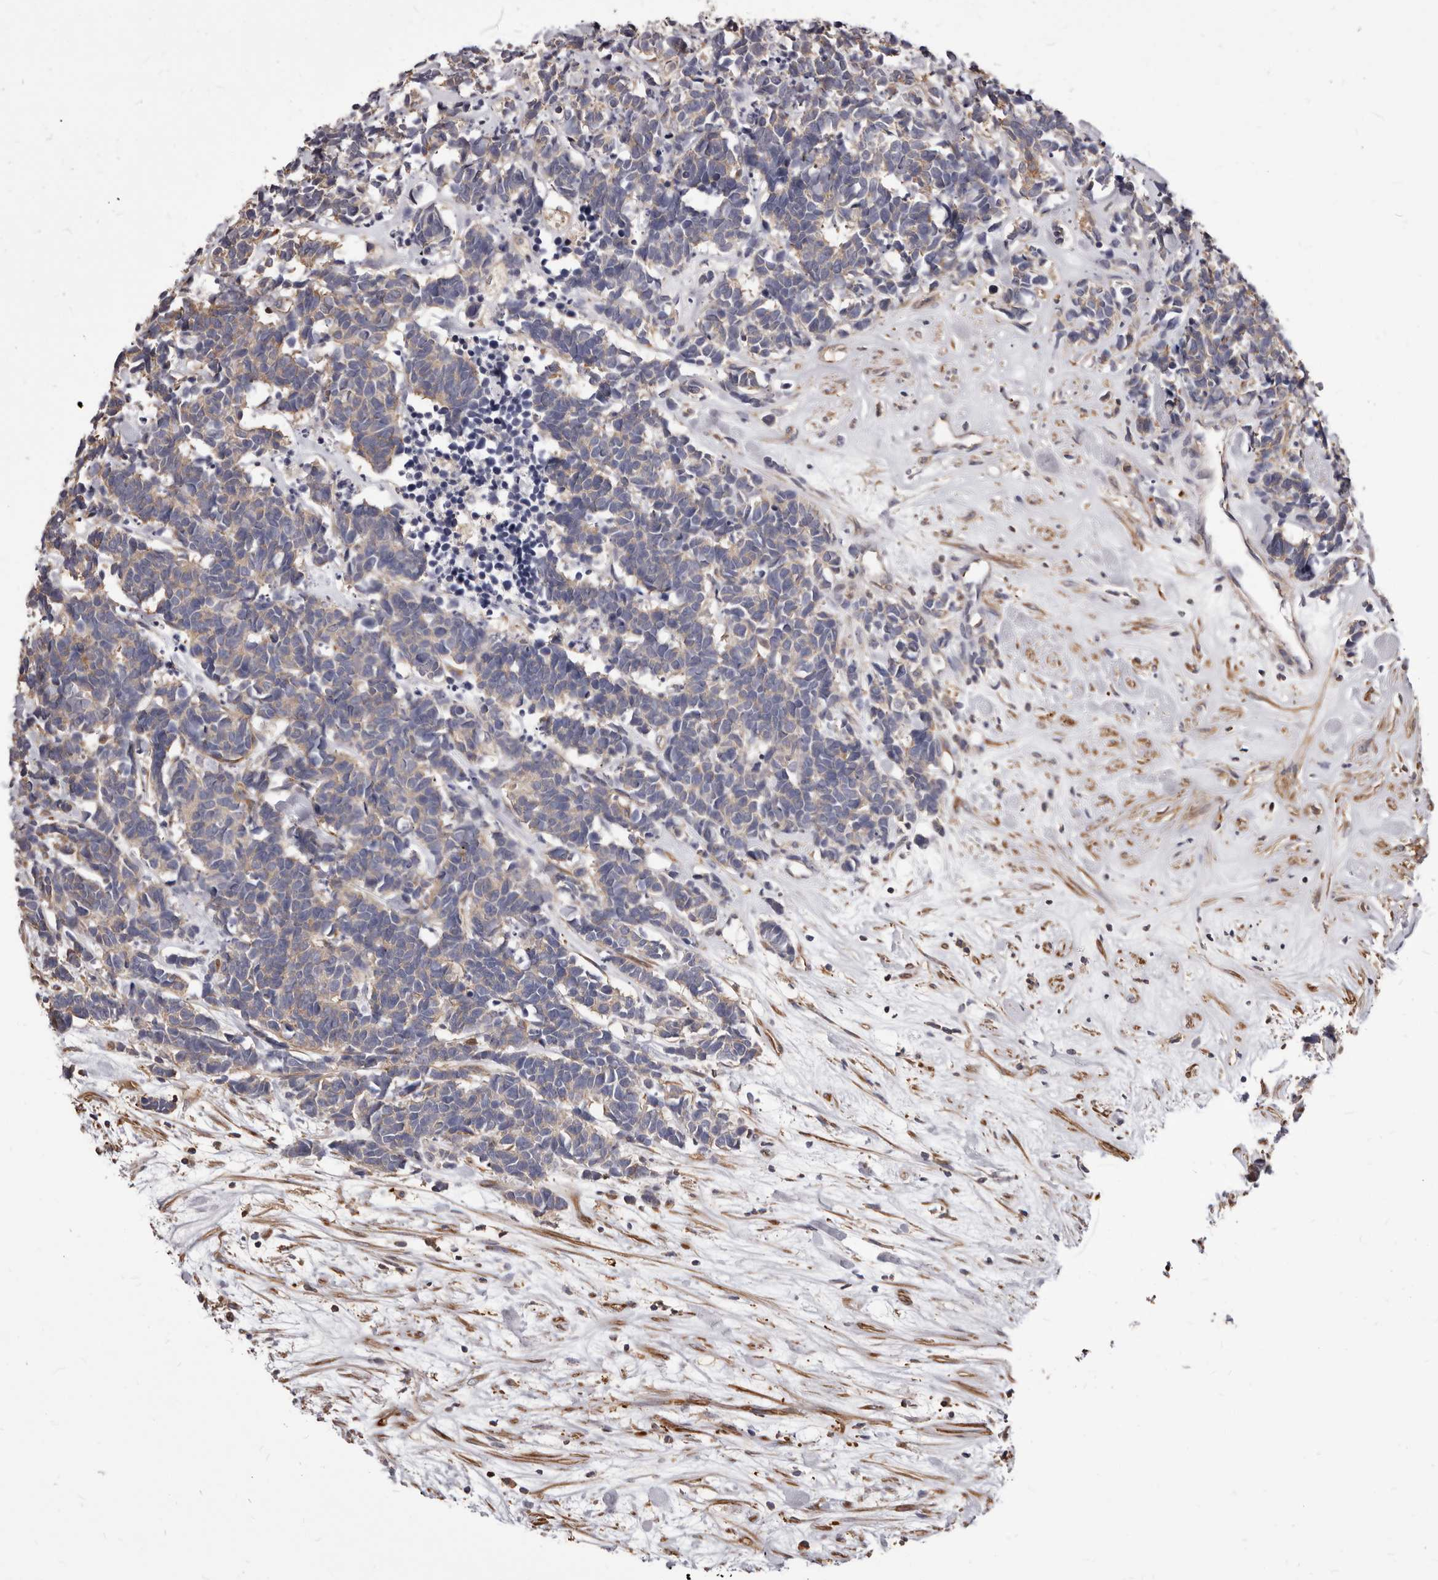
{"staining": {"intensity": "weak", "quantity": "<25%", "location": "cytoplasmic/membranous"}, "tissue": "carcinoid", "cell_type": "Tumor cells", "image_type": "cancer", "snomed": [{"axis": "morphology", "description": "Carcinoma, NOS"}, {"axis": "morphology", "description": "Carcinoid, malignant, NOS"}, {"axis": "topography", "description": "Urinary bladder"}], "caption": "Tumor cells show no significant positivity in carcinoid.", "gene": "NIBAN1", "patient": {"sex": "male", "age": 57}}